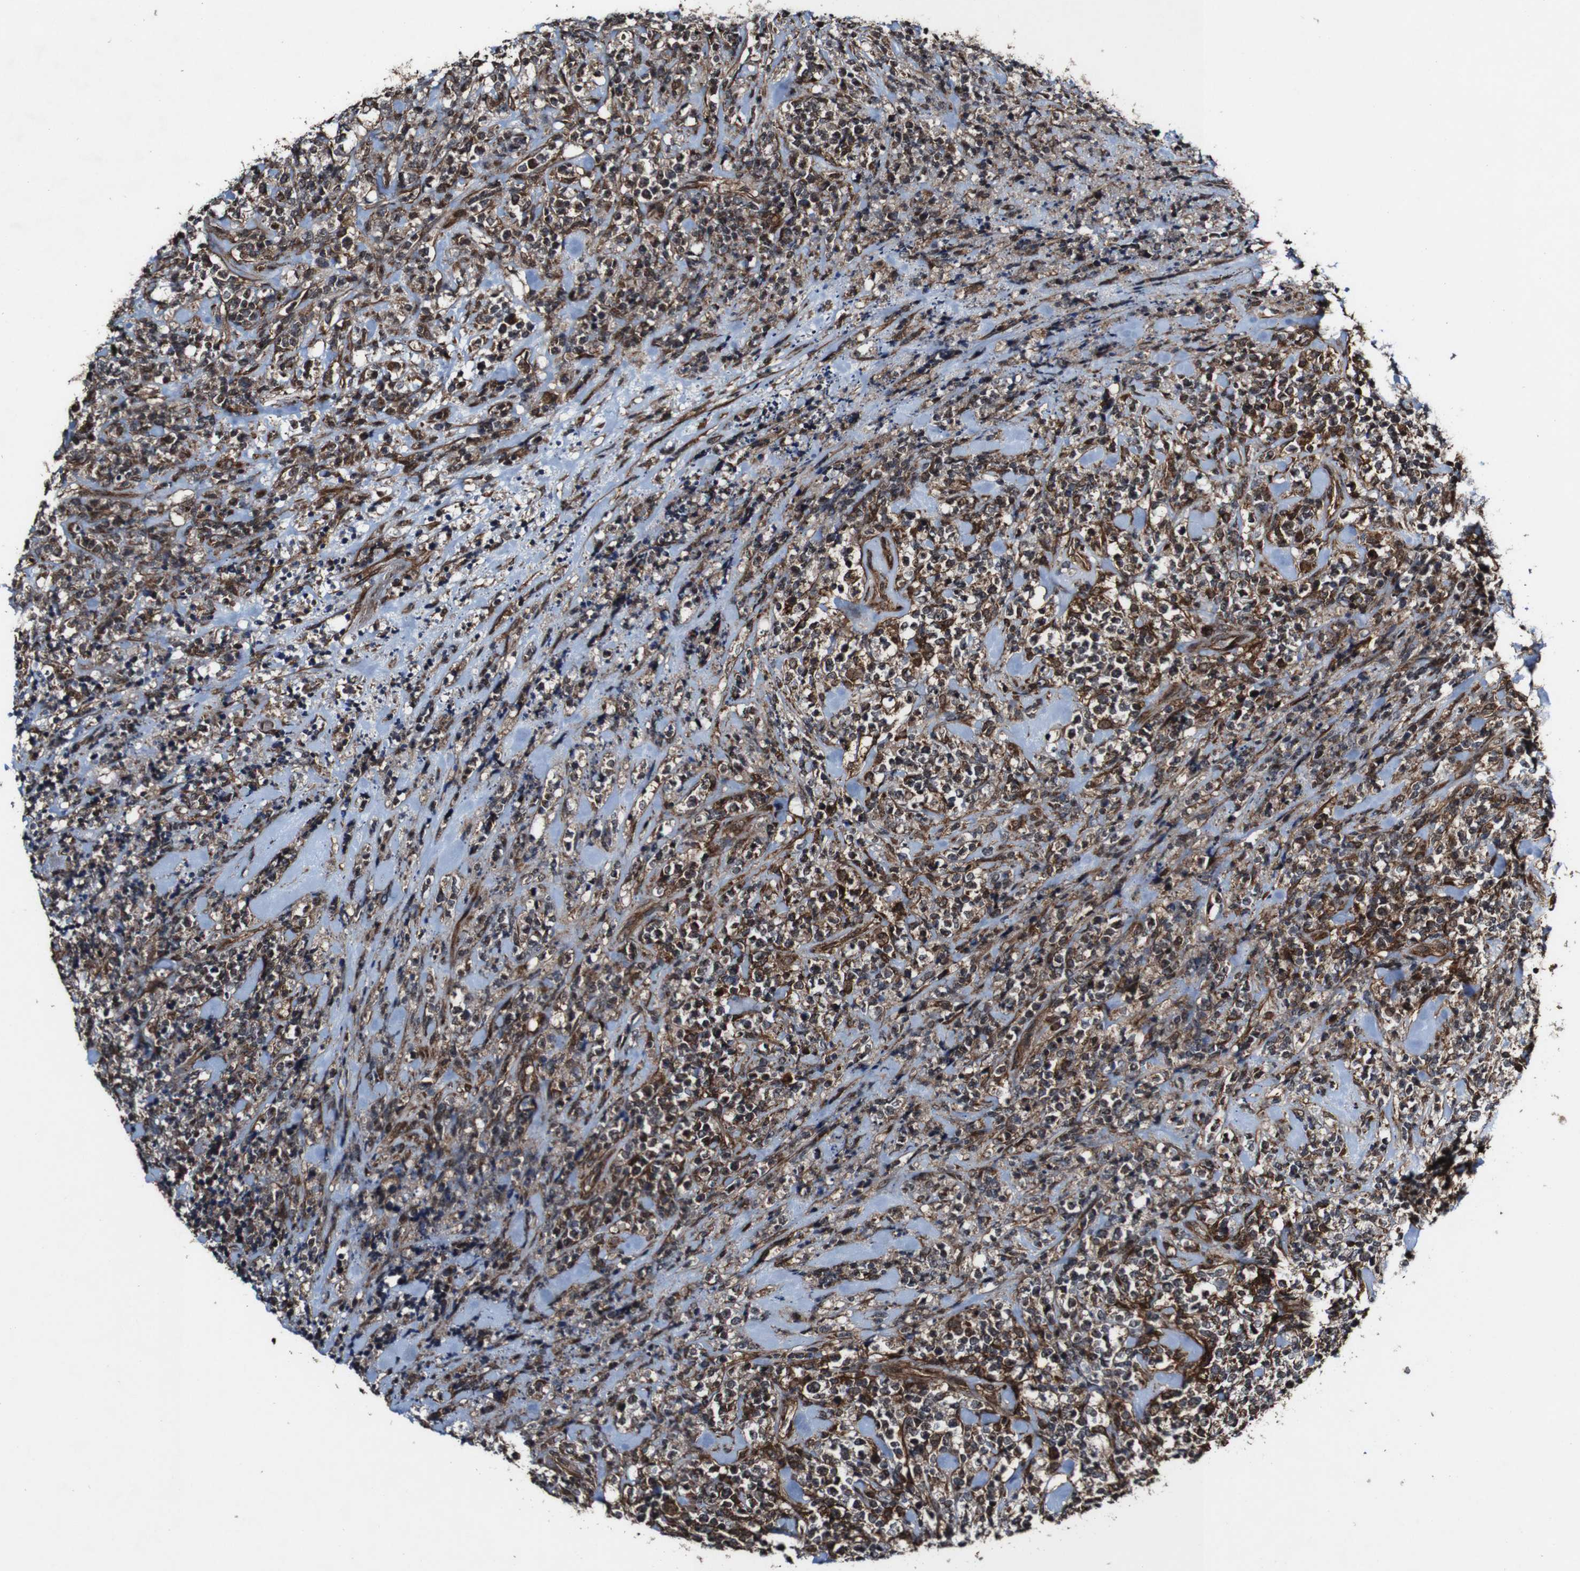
{"staining": {"intensity": "strong", "quantity": "25%-75%", "location": "cytoplasmic/membranous"}, "tissue": "lymphoma", "cell_type": "Tumor cells", "image_type": "cancer", "snomed": [{"axis": "morphology", "description": "Malignant lymphoma, non-Hodgkin's type, High grade"}, {"axis": "topography", "description": "Soft tissue"}], "caption": "This histopathology image demonstrates lymphoma stained with IHC to label a protein in brown. The cytoplasmic/membranous of tumor cells show strong positivity for the protein. Nuclei are counter-stained blue.", "gene": "BTN3A3", "patient": {"sex": "male", "age": 18}}